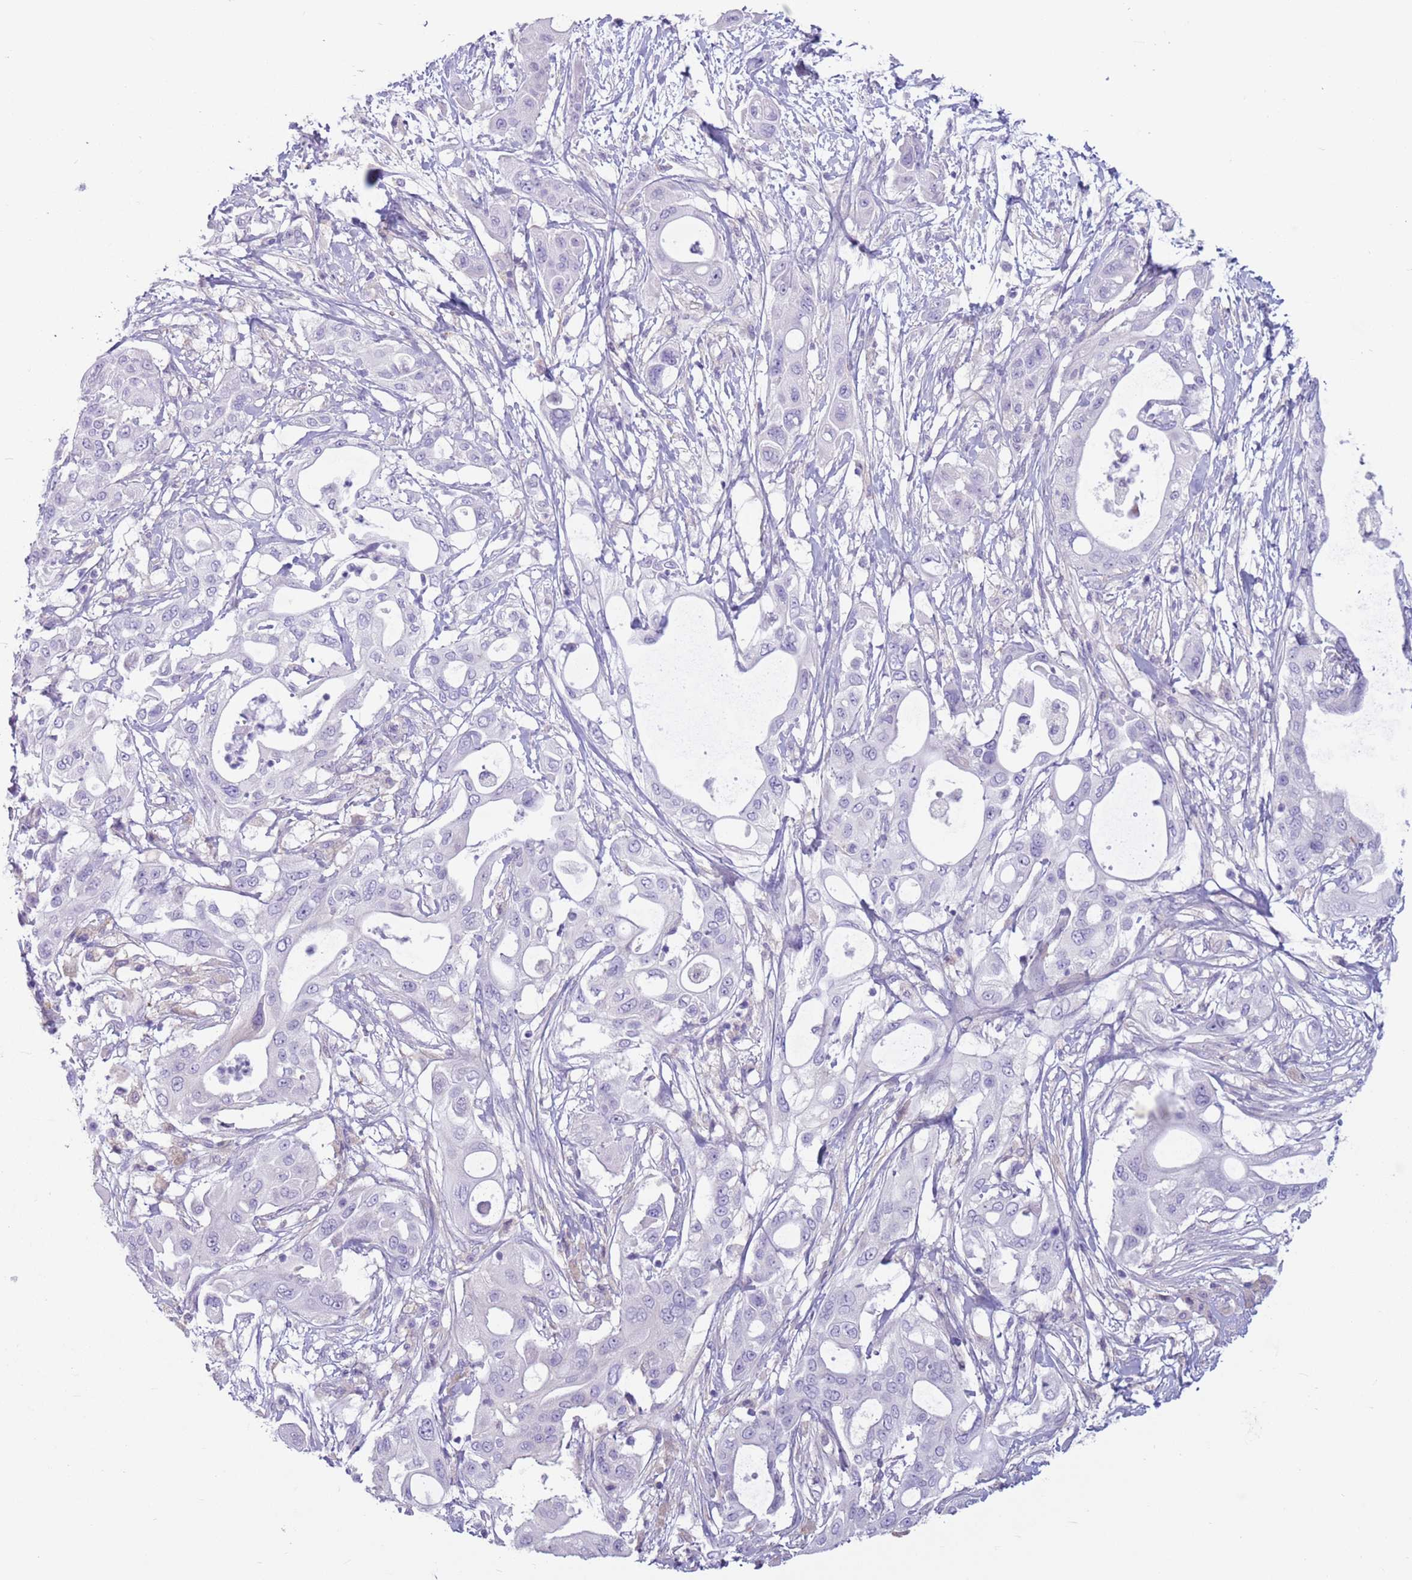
{"staining": {"intensity": "negative", "quantity": "none", "location": "none"}, "tissue": "pancreatic cancer", "cell_type": "Tumor cells", "image_type": "cancer", "snomed": [{"axis": "morphology", "description": "Adenocarcinoma, NOS"}, {"axis": "topography", "description": "Pancreas"}], "caption": "Tumor cells are negative for brown protein staining in pancreatic cancer (adenocarcinoma). (Stains: DAB IHC with hematoxylin counter stain, Microscopy: brightfield microscopy at high magnification).", "gene": "SNX6", "patient": {"sex": "male", "age": 68}}